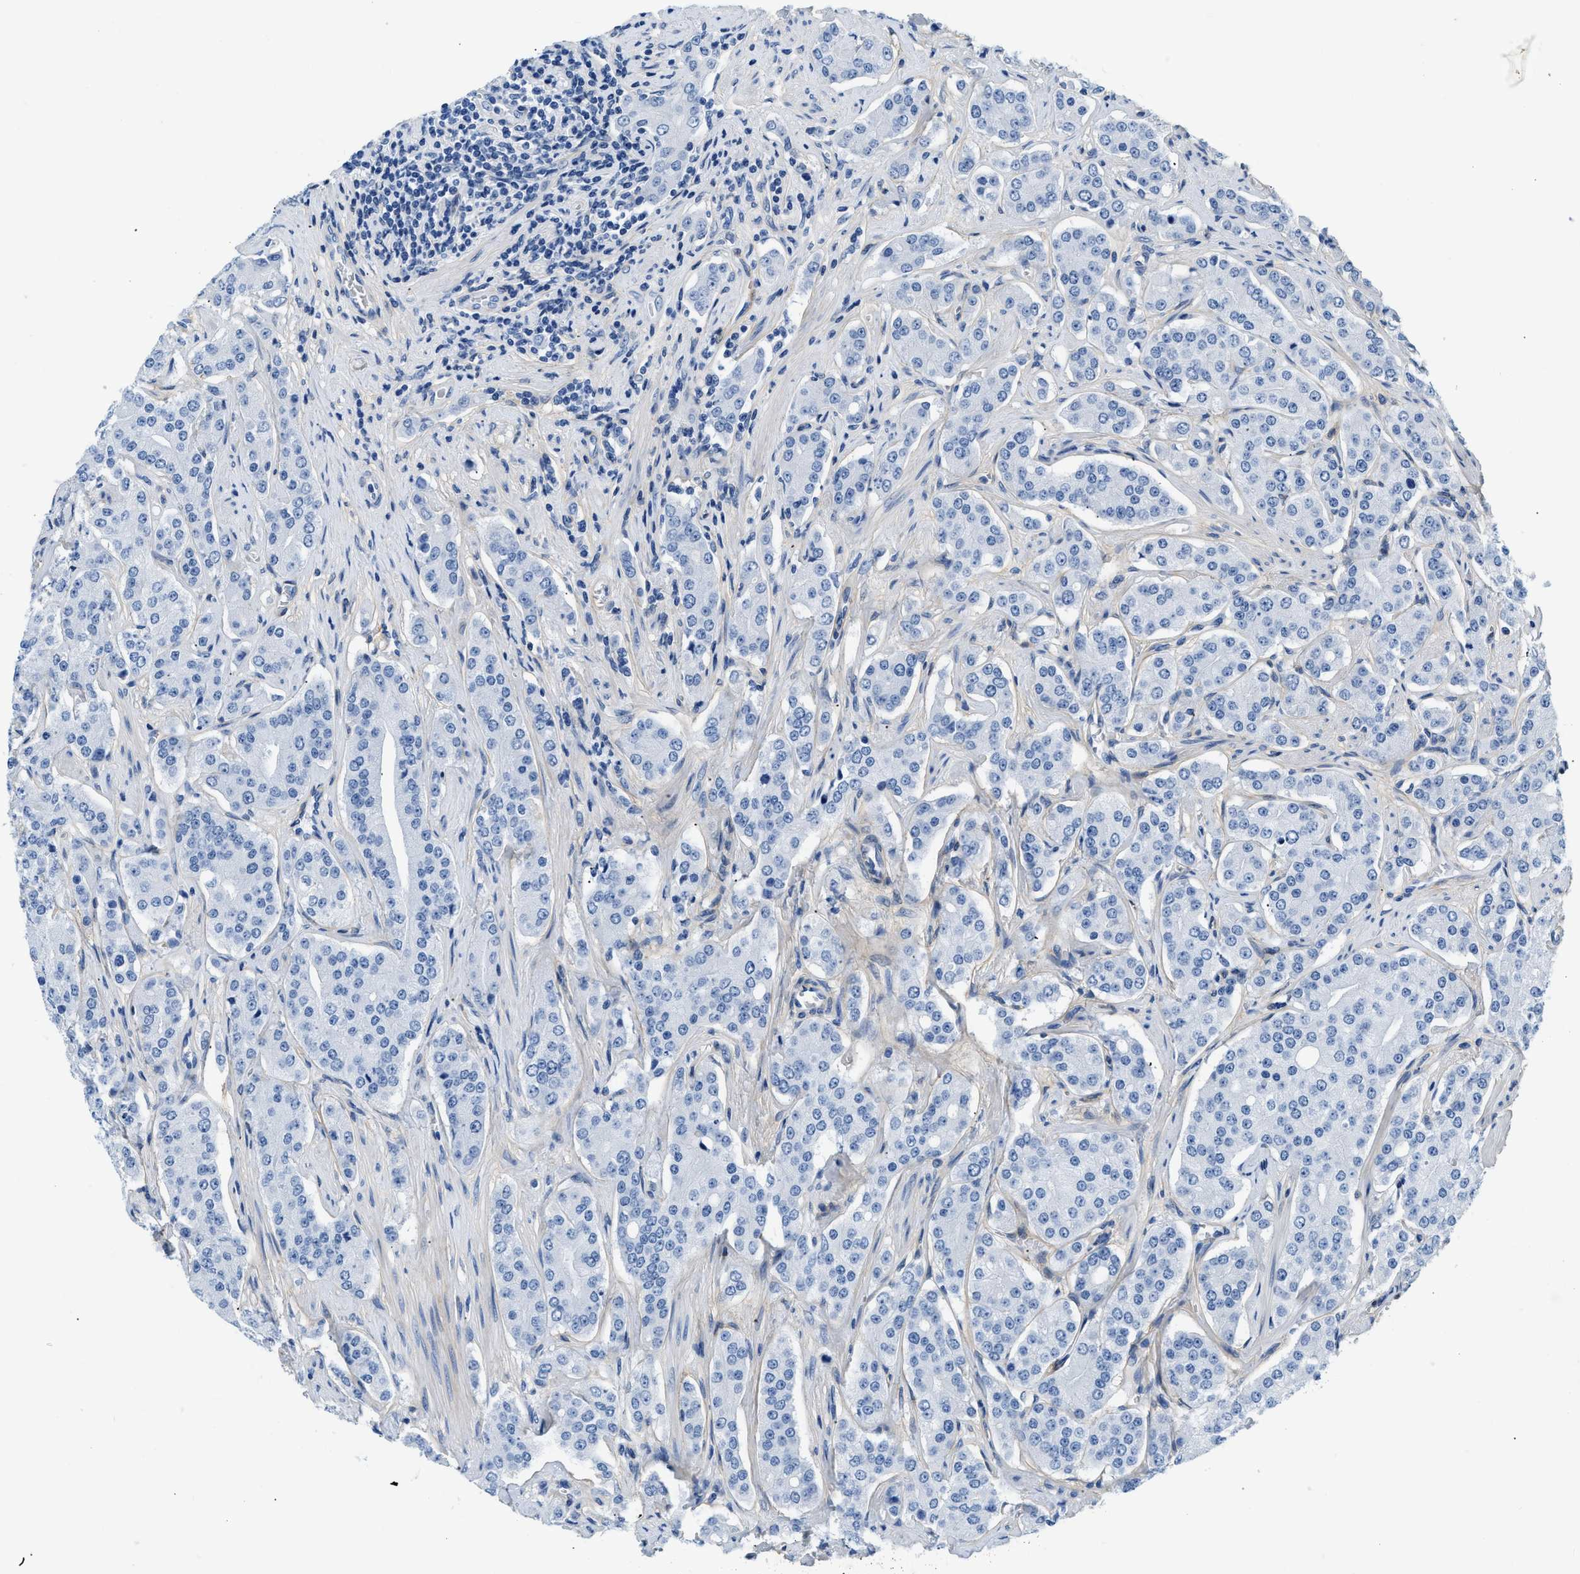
{"staining": {"intensity": "negative", "quantity": "none", "location": "none"}, "tissue": "prostate cancer", "cell_type": "Tumor cells", "image_type": "cancer", "snomed": [{"axis": "morphology", "description": "Adenocarcinoma, Low grade"}, {"axis": "topography", "description": "Prostate"}], "caption": "This is a photomicrograph of immunohistochemistry staining of prostate cancer, which shows no expression in tumor cells.", "gene": "PDGFRB", "patient": {"sex": "male", "age": 69}}